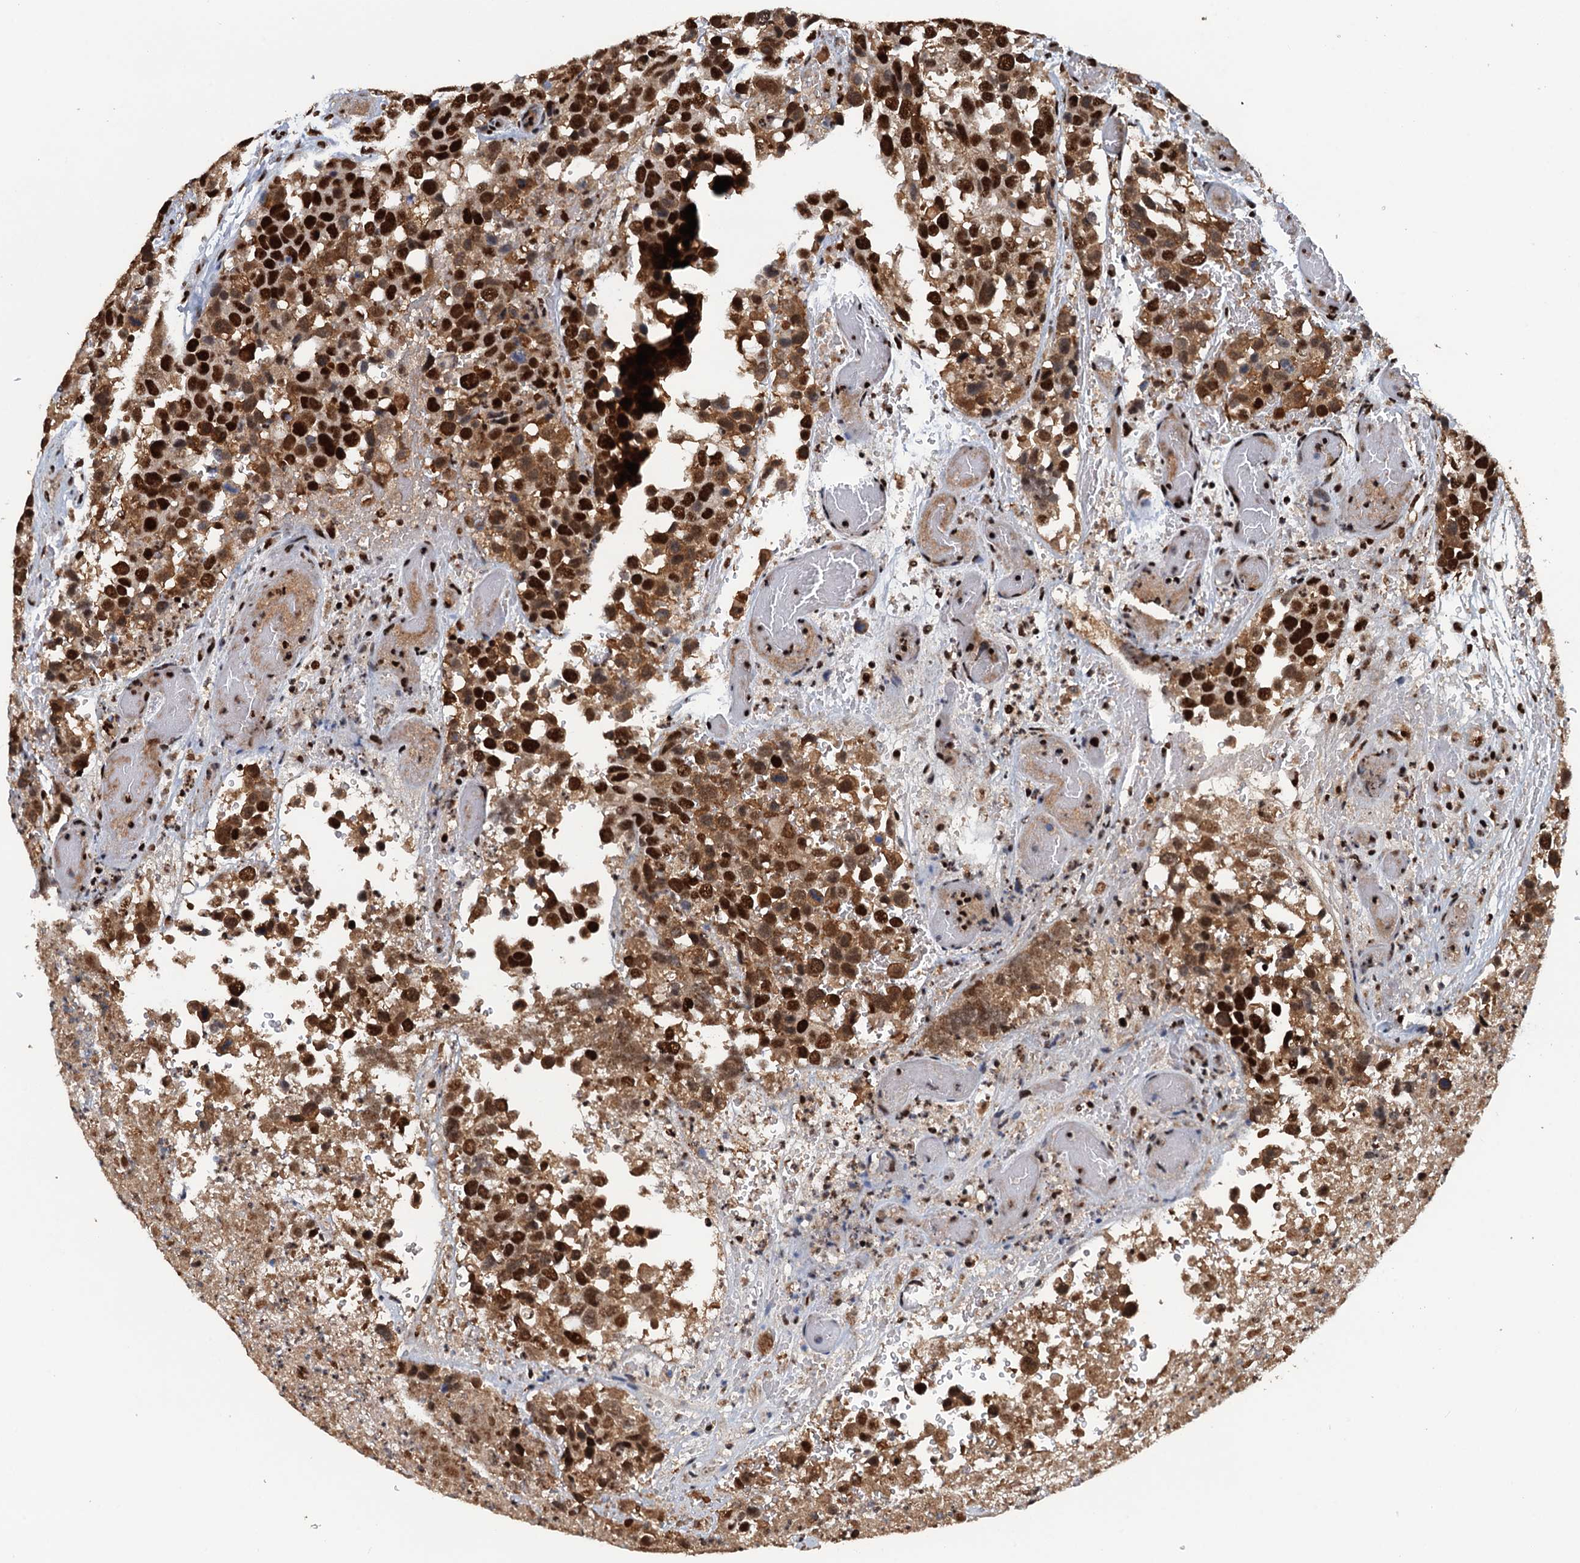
{"staining": {"intensity": "strong", "quantity": ">75%", "location": "nuclear"}, "tissue": "breast cancer", "cell_type": "Tumor cells", "image_type": "cancer", "snomed": [{"axis": "morphology", "description": "Duct carcinoma"}, {"axis": "topography", "description": "Breast"}], "caption": "Immunohistochemistry of human breast invasive ductal carcinoma shows high levels of strong nuclear expression in approximately >75% of tumor cells.", "gene": "ZC3H18", "patient": {"sex": "female", "age": 83}}